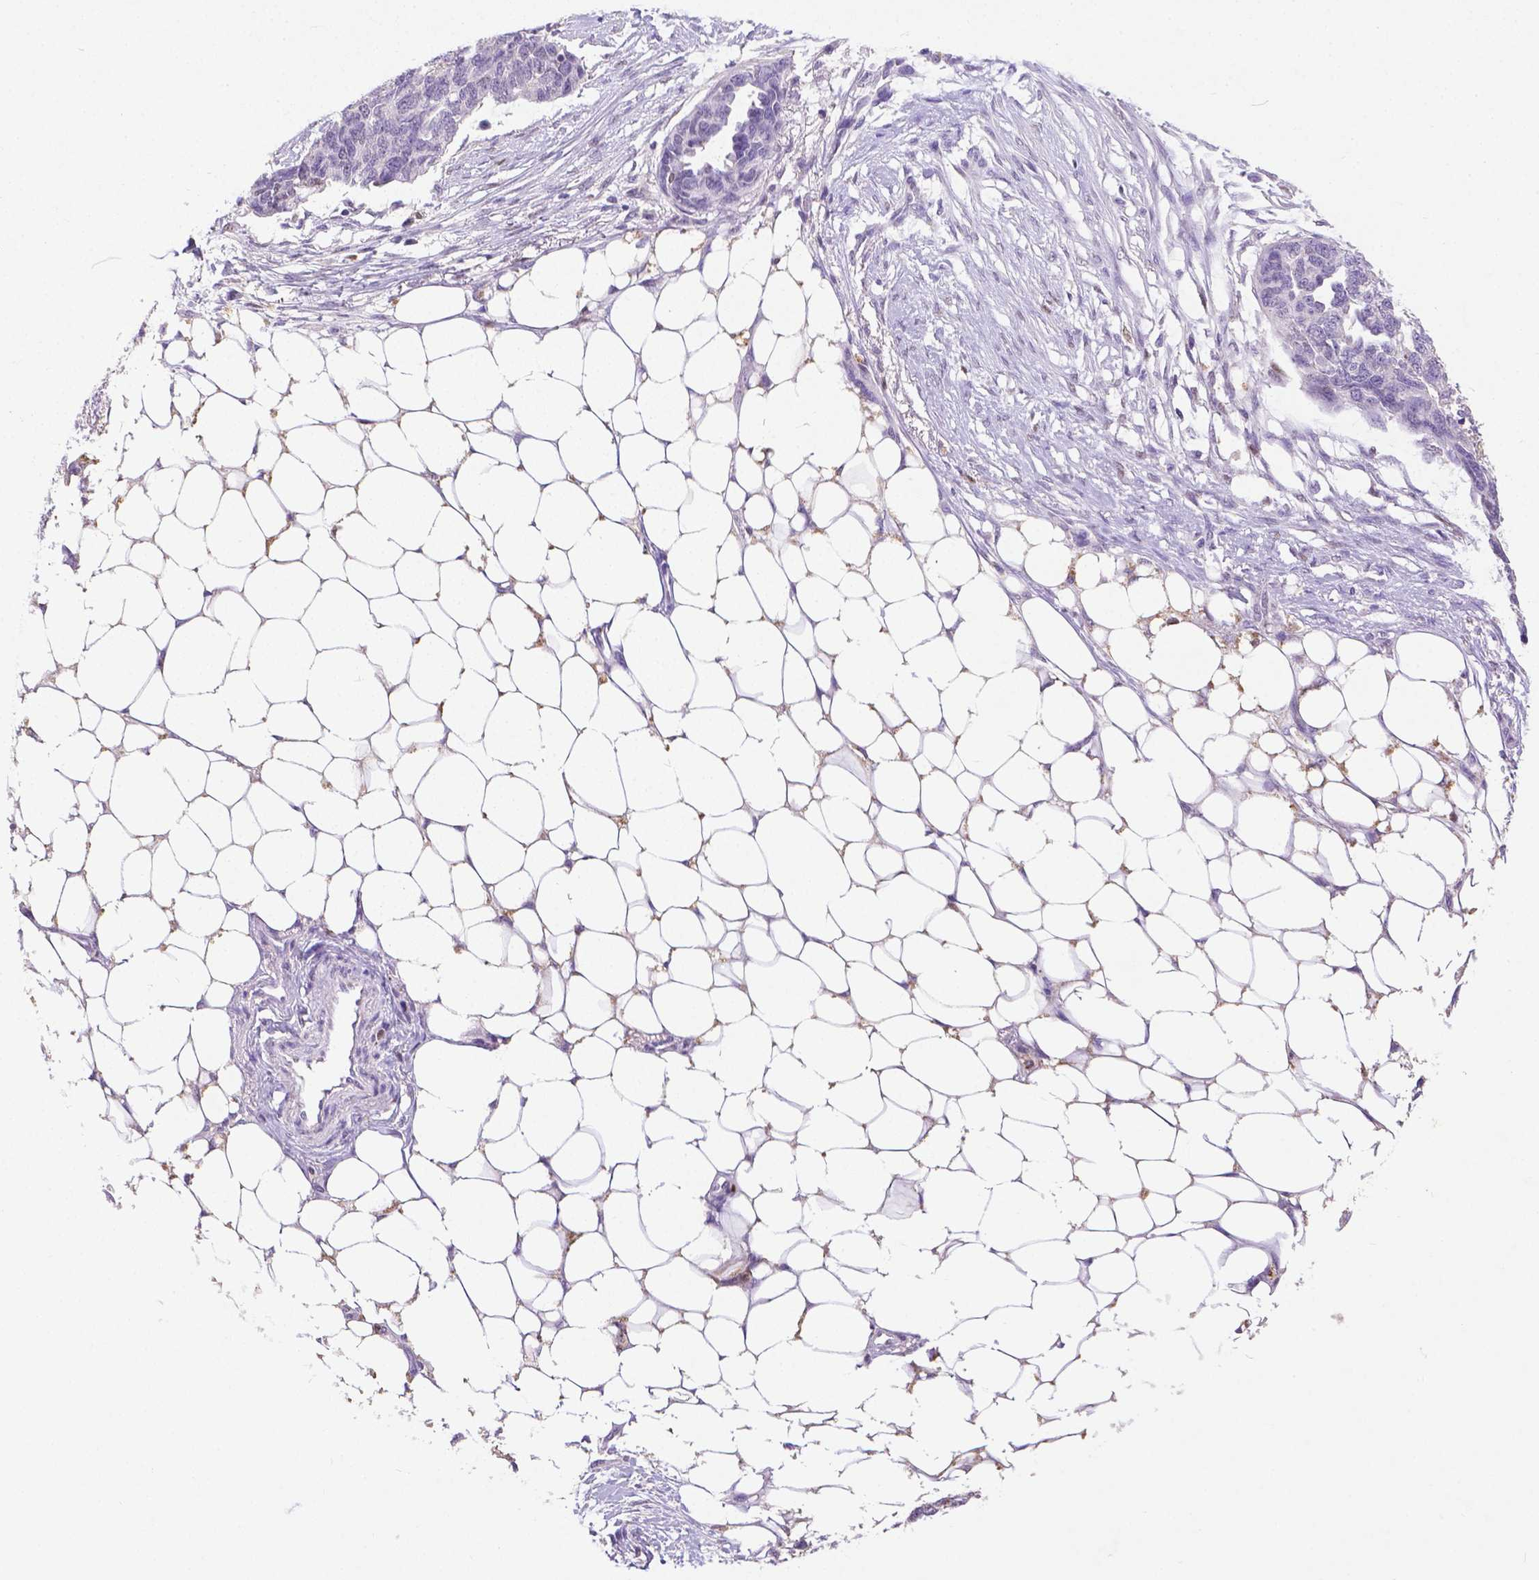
{"staining": {"intensity": "moderate", "quantity": "<25%", "location": "nuclear"}, "tissue": "ovarian cancer", "cell_type": "Tumor cells", "image_type": "cancer", "snomed": [{"axis": "morphology", "description": "Cystadenocarcinoma, serous, NOS"}, {"axis": "topography", "description": "Ovary"}], "caption": "Tumor cells show moderate nuclear staining in approximately <25% of cells in ovarian cancer (serous cystadenocarcinoma). The staining was performed using DAB (3,3'-diaminobenzidine), with brown indicating positive protein expression. Nuclei are stained blue with hematoxylin.", "gene": "CDKN1A", "patient": {"sex": "female", "age": 69}}